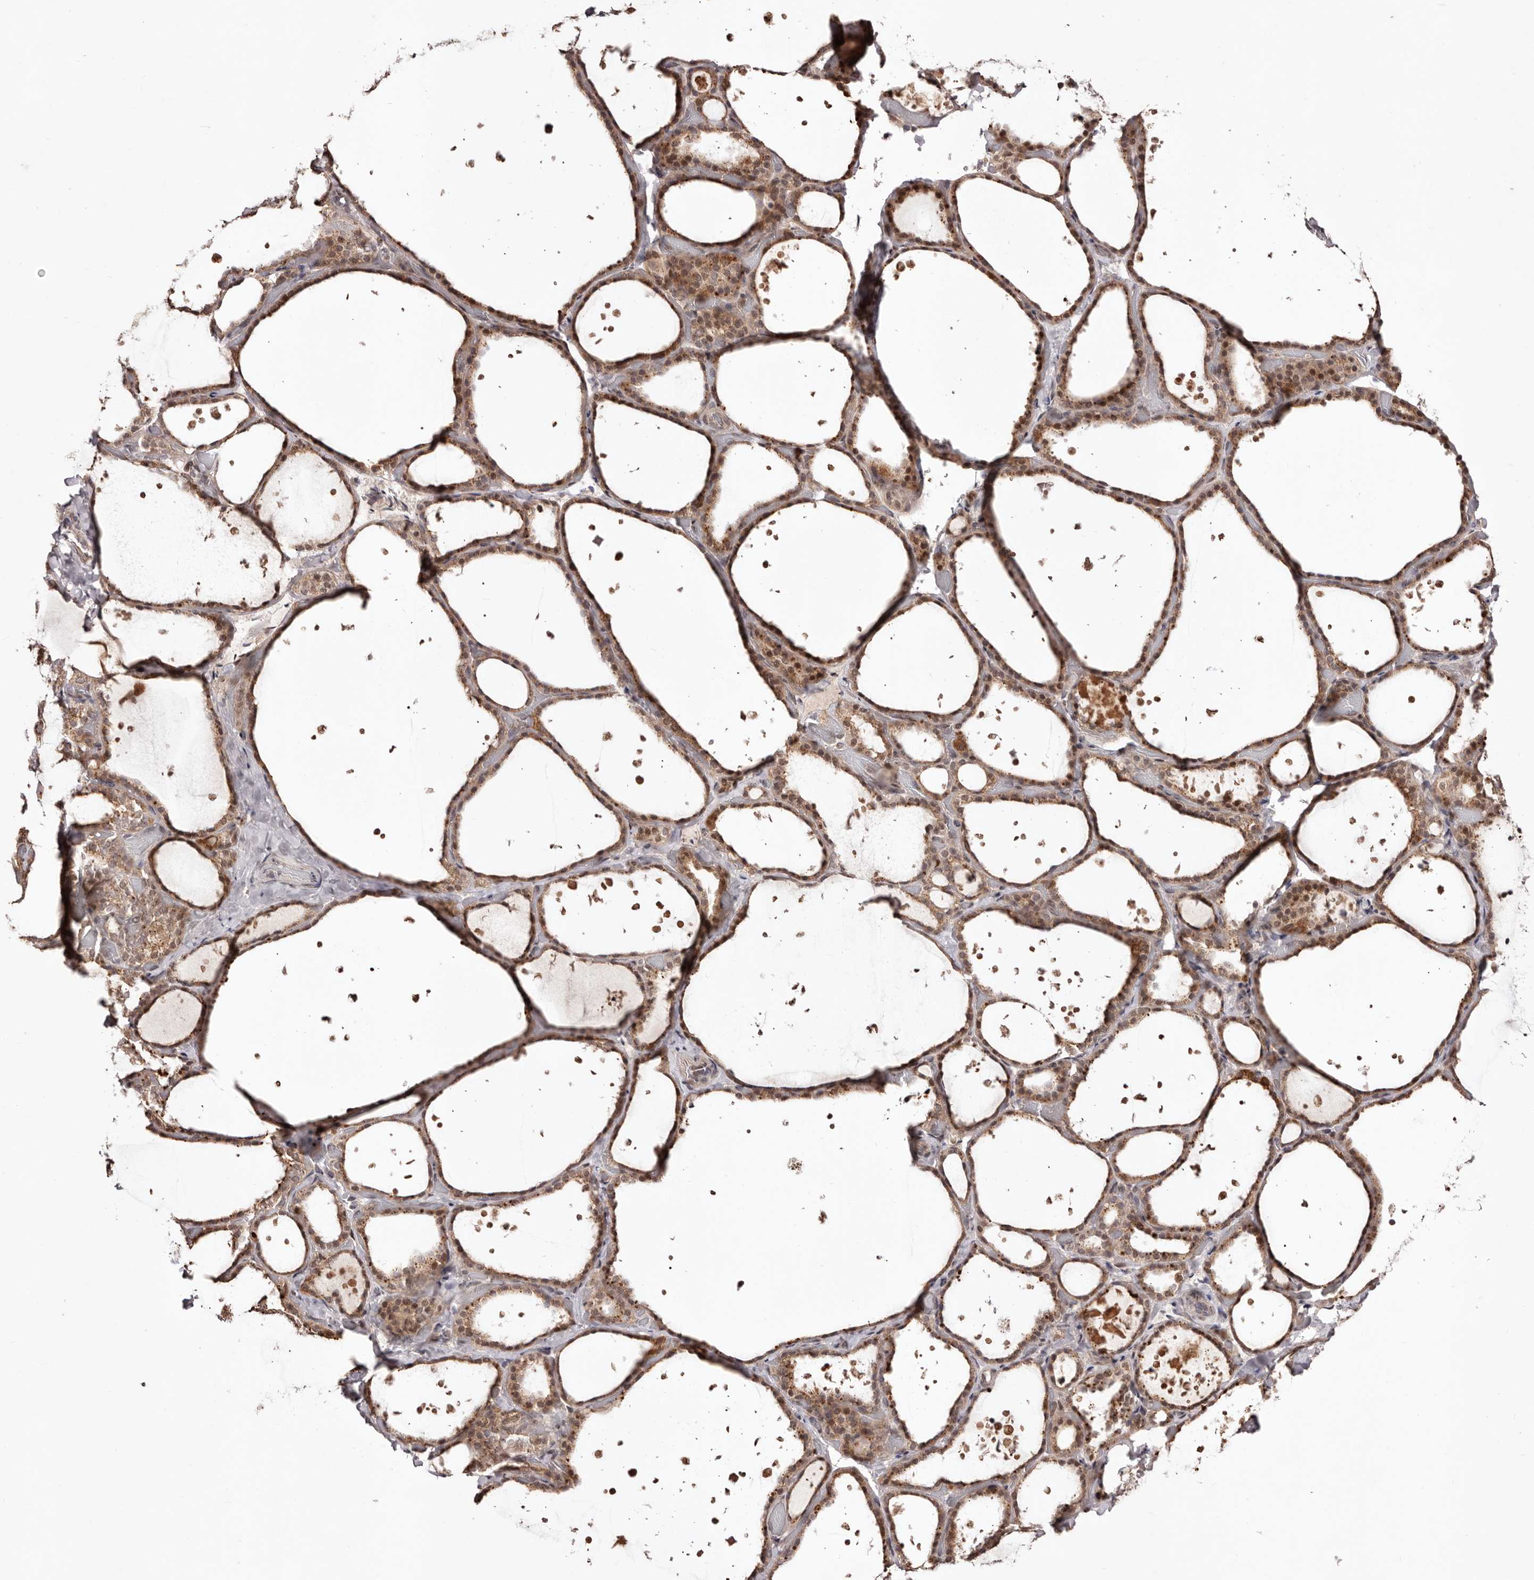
{"staining": {"intensity": "moderate", "quantity": ">75%", "location": "cytoplasmic/membranous,nuclear"}, "tissue": "thyroid gland", "cell_type": "Glandular cells", "image_type": "normal", "snomed": [{"axis": "morphology", "description": "Normal tissue, NOS"}, {"axis": "topography", "description": "Thyroid gland"}], "caption": "Protein staining shows moderate cytoplasmic/membranous,nuclear staining in about >75% of glandular cells in unremarkable thyroid gland. The protein is stained brown, and the nuclei are stained in blue (DAB (3,3'-diaminobenzidine) IHC with brightfield microscopy, high magnification).", "gene": "EGR3", "patient": {"sex": "female", "age": 44}}